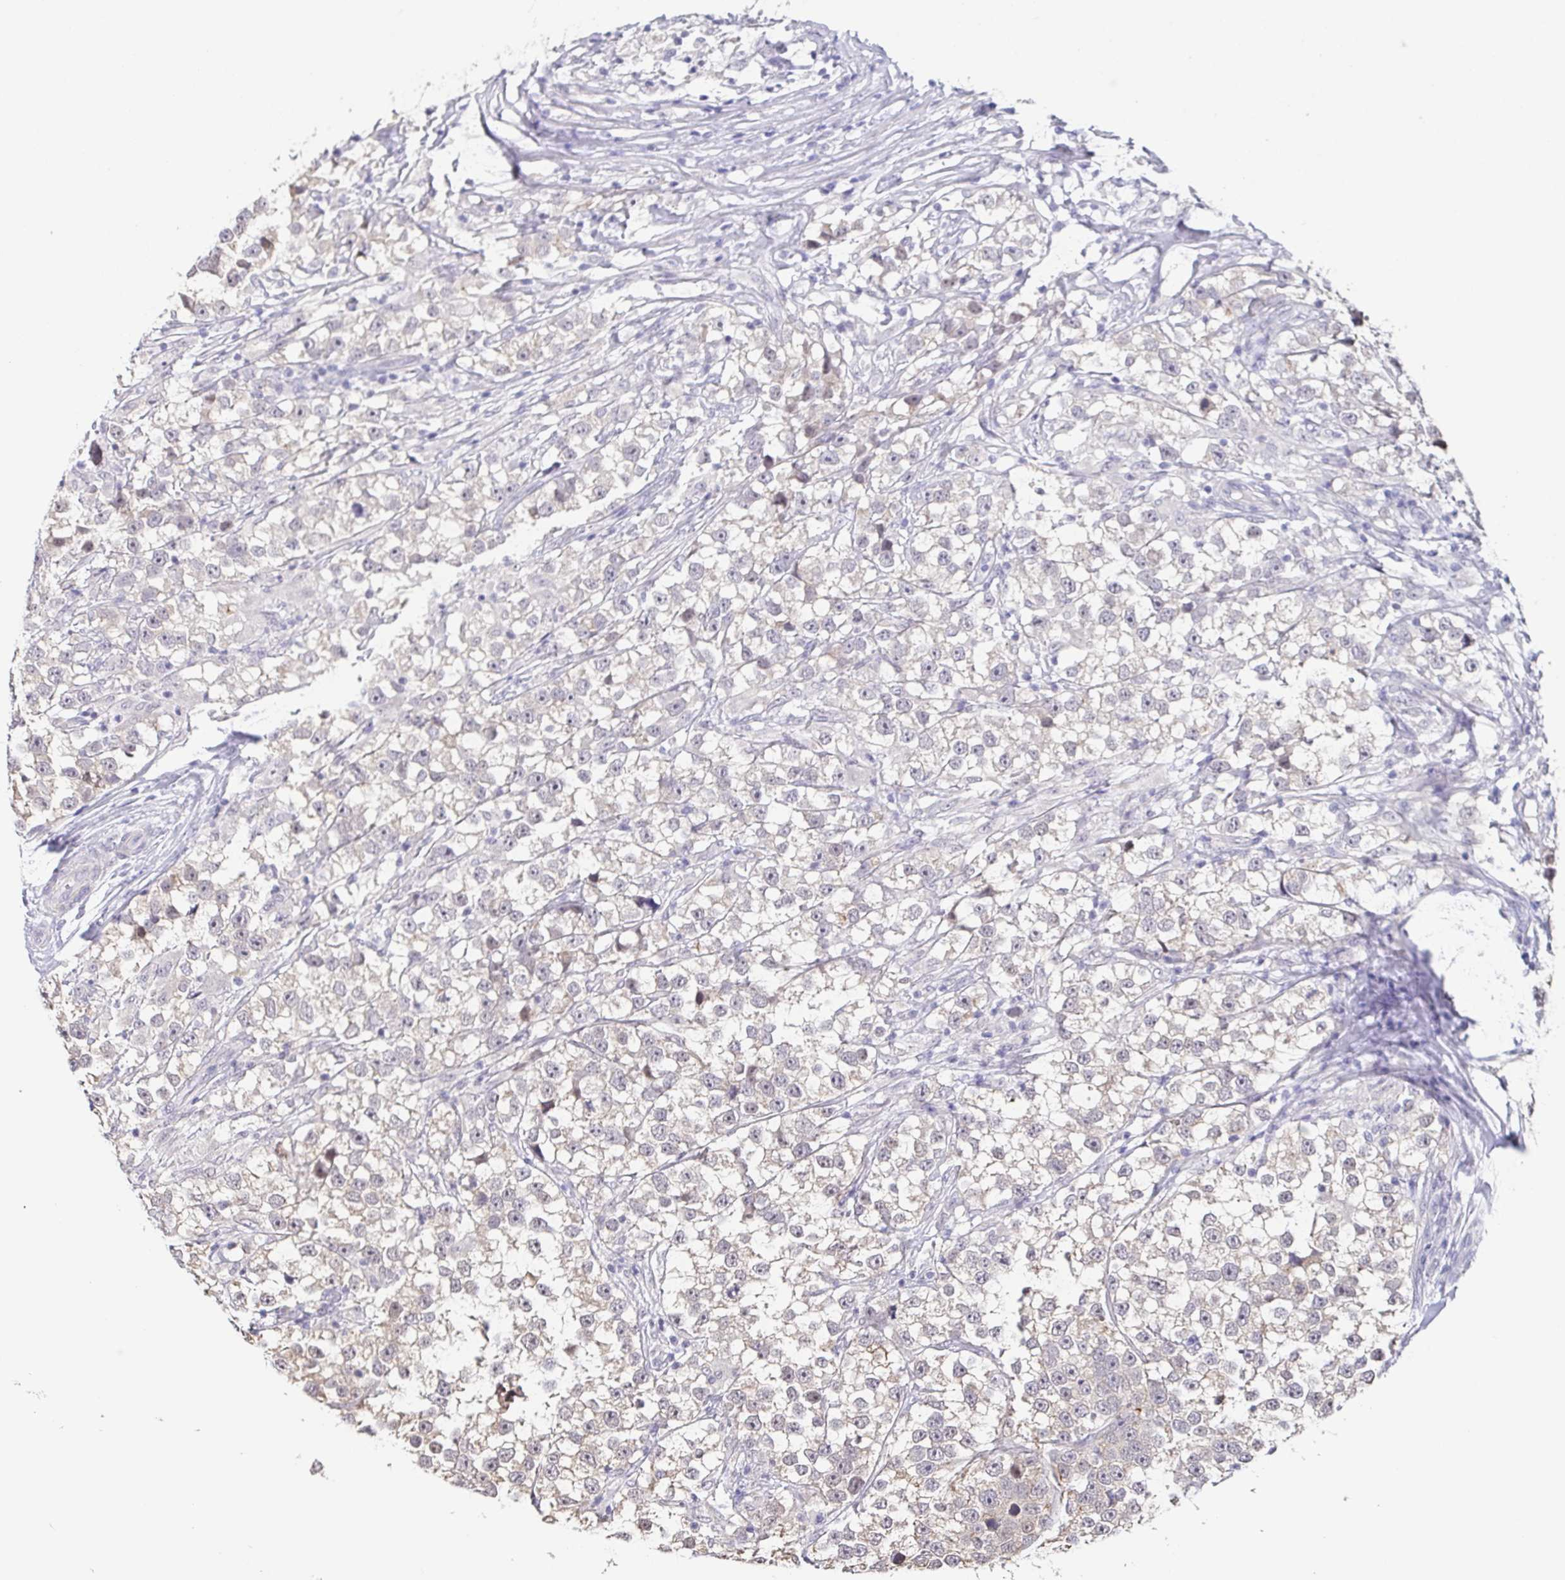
{"staining": {"intensity": "negative", "quantity": "none", "location": "none"}, "tissue": "testis cancer", "cell_type": "Tumor cells", "image_type": "cancer", "snomed": [{"axis": "morphology", "description": "Seminoma, NOS"}, {"axis": "topography", "description": "Testis"}], "caption": "Histopathology image shows no protein positivity in tumor cells of testis seminoma tissue. The staining was performed using DAB to visualize the protein expression in brown, while the nuclei were stained in blue with hematoxylin (Magnification: 20x).", "gene": "NEFH", "patient": {"sex": "male", "age": 46}}